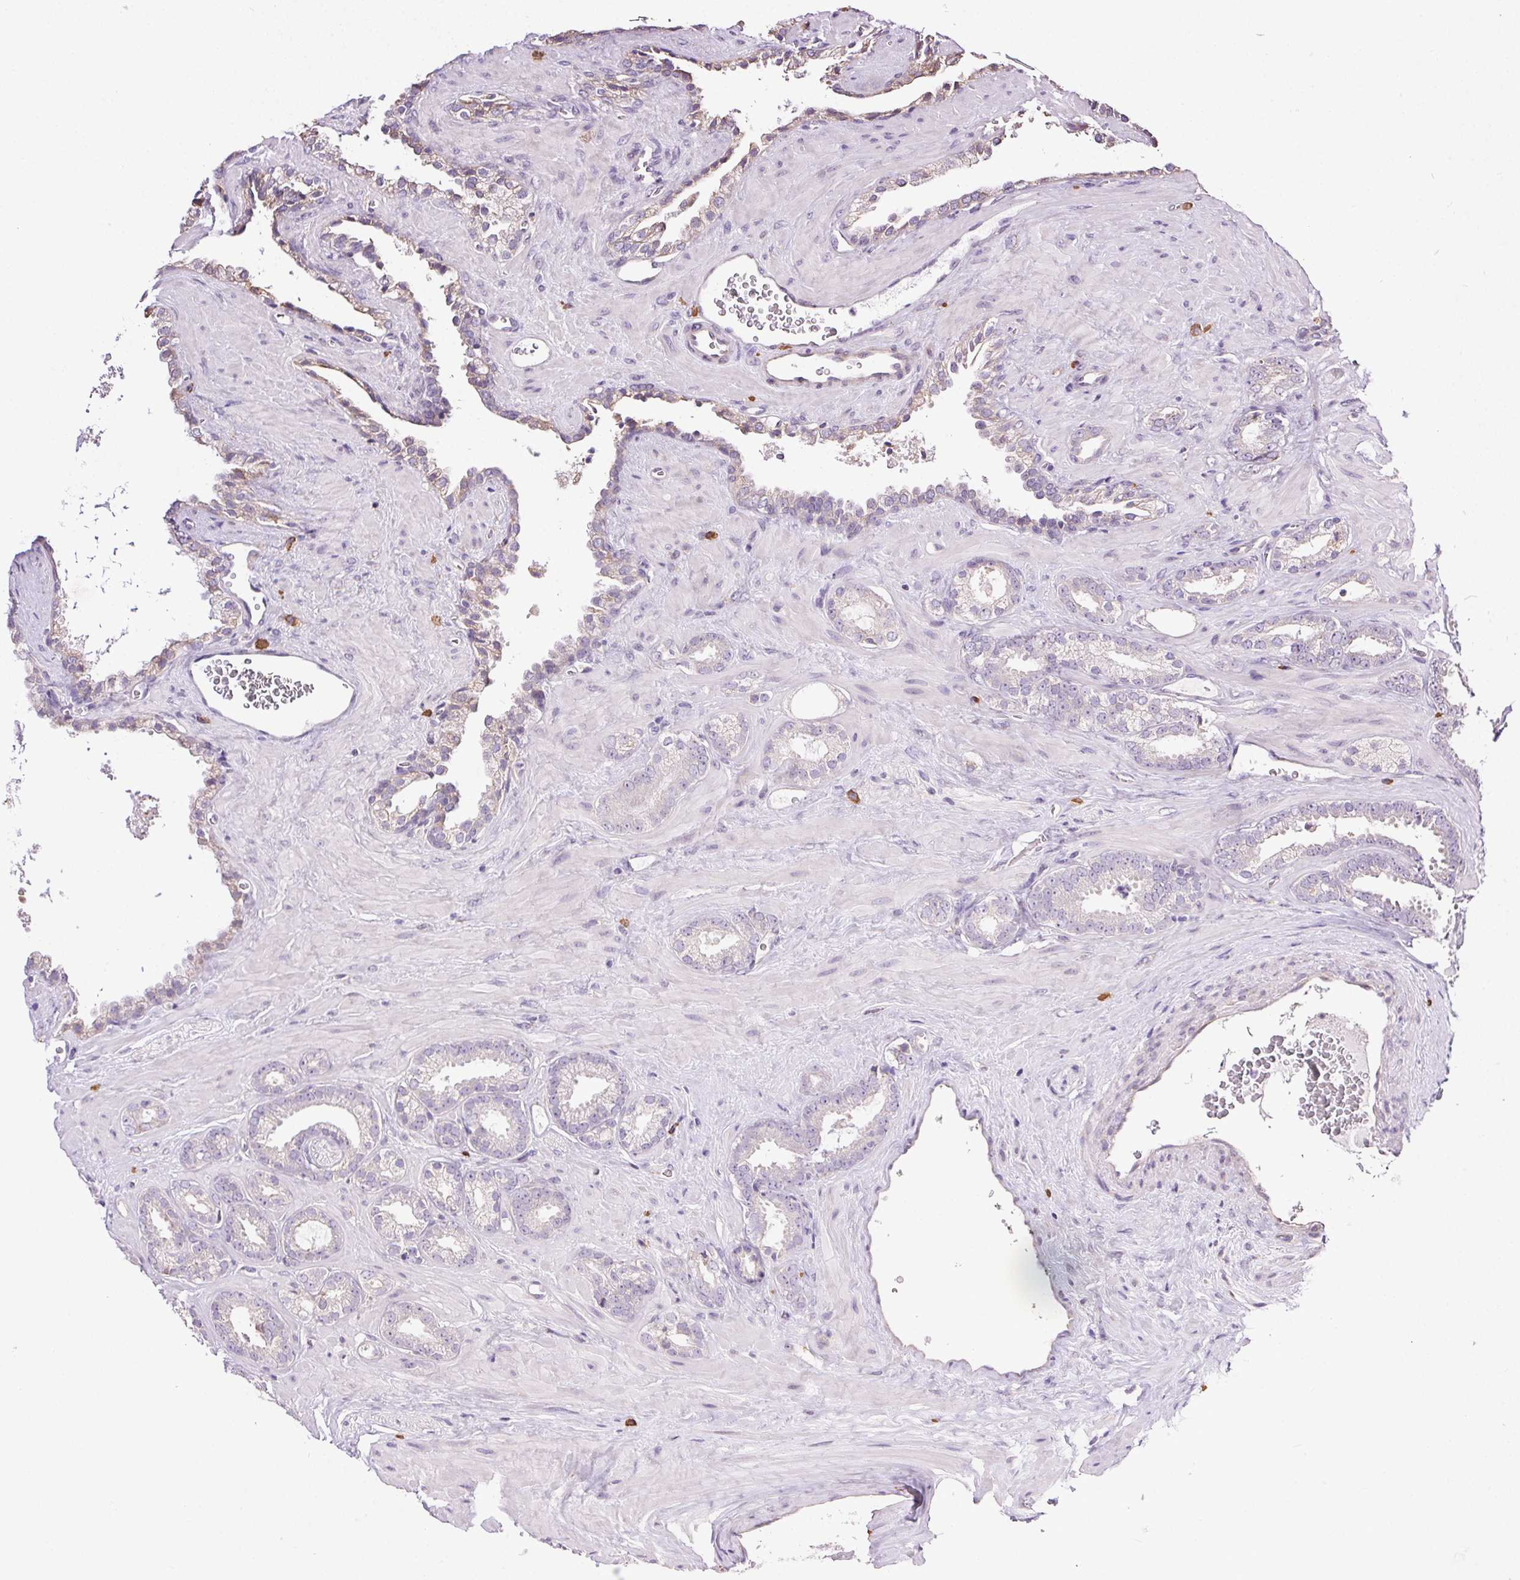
{"staining": {"intensity": "negative", "quantity": "none", "location": "none"}, "tissue": "prostate cancer", "cell_type": "Tumor cells", "image_type": "cancer", "snomed": [{"axis": "morphology", "description": "Adenocarcinoma, Low grade"}, {"axis": "topography", "description": "Prostate"}], "caption": "A histopathology image of prostate low-grade adenocarcinoma stained for a protein displays no brown staining in tumor cells. Nuclei are stained in blue.", "gene": "SNX31", "patient": {"sex": "male", "age": 62}}